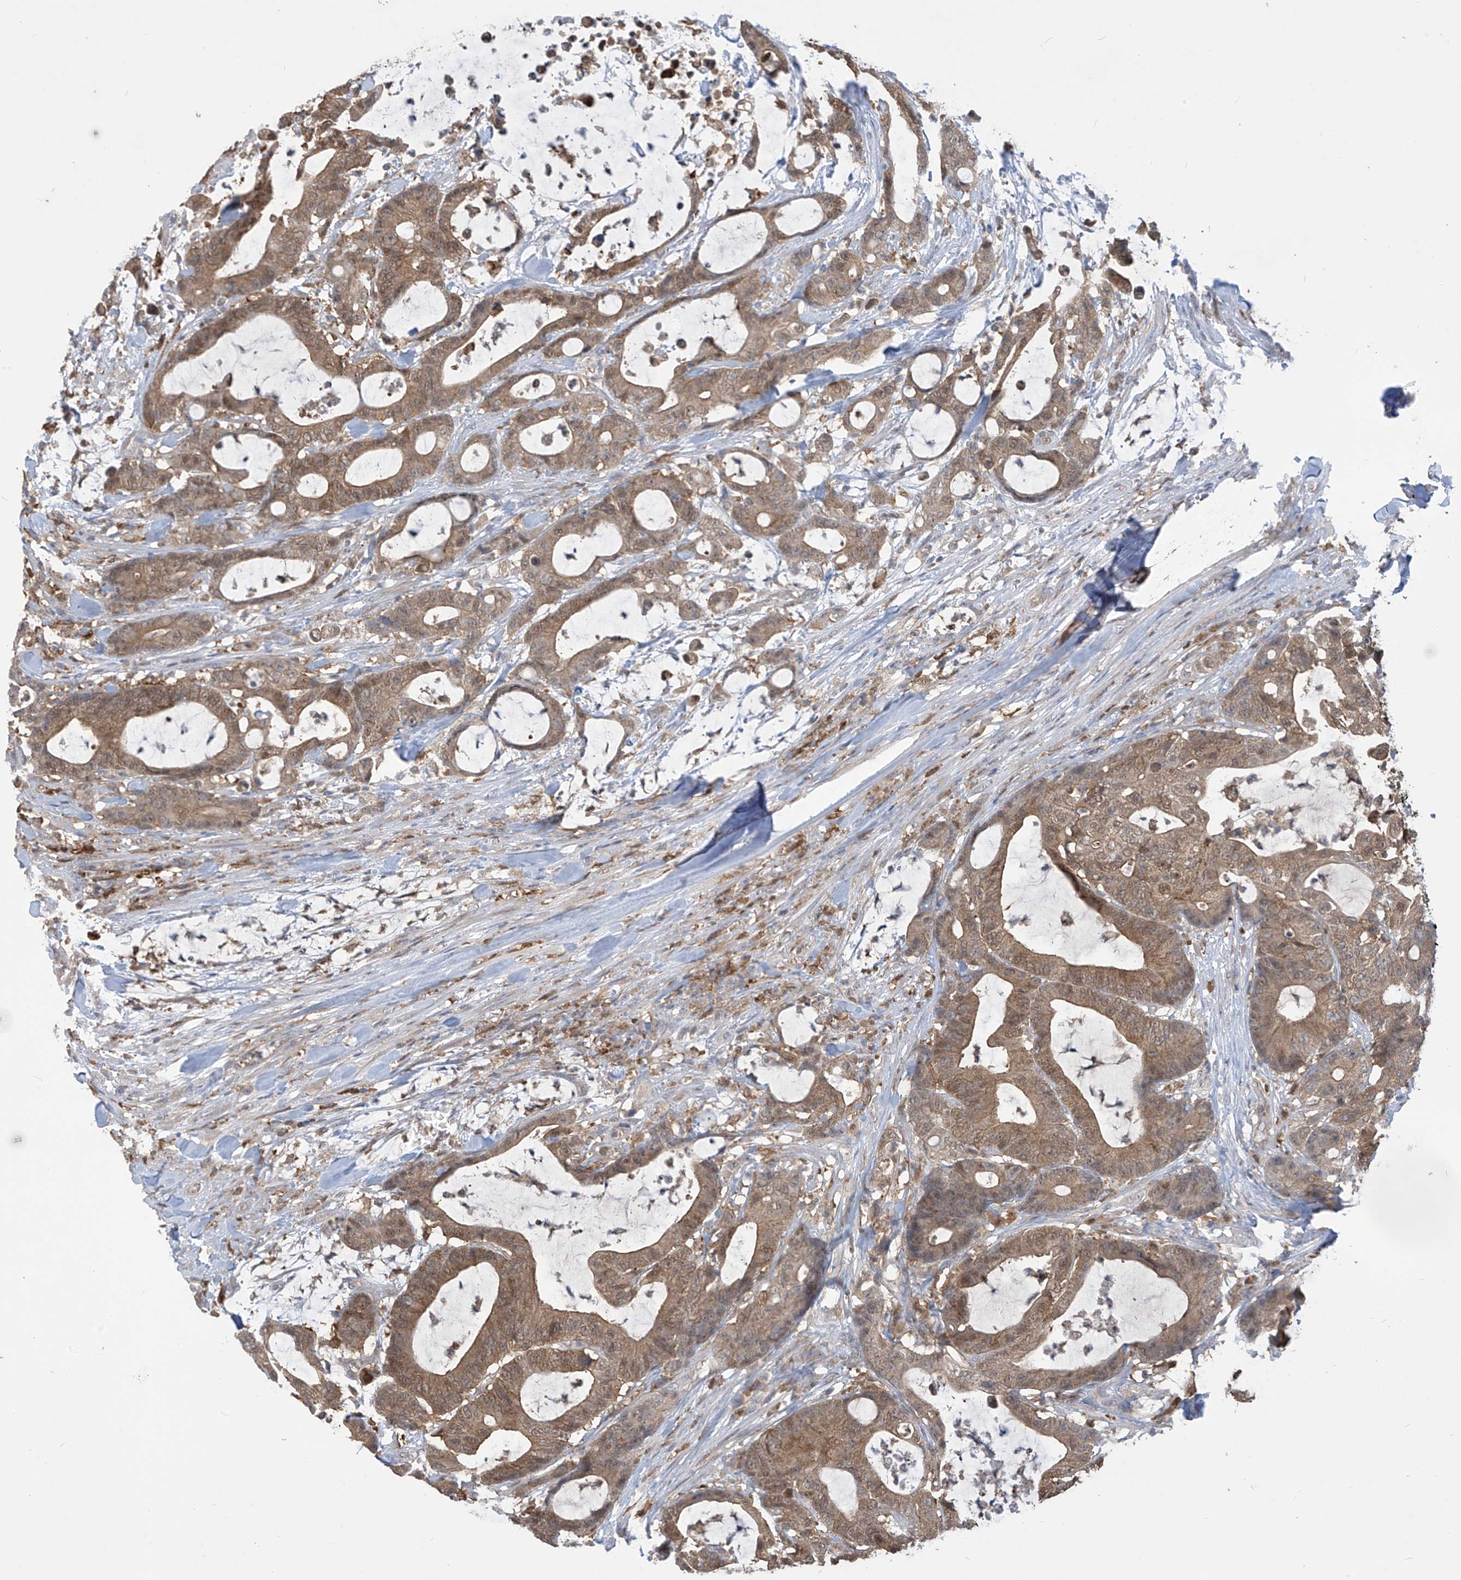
{"staining": {"intensity": "moderate", "quantity": ">75%", "location": "cytoplasmic/membranous,nuclear"}, "tissue": "colorectal cancer", "cell_type": "Tumor cells", "image_type": "cancer", "snomed": [{"axis": "morphology", "description": "Adenocarcinoma, NOS"}, {"axis": "topography", "description": "Colon"}], "caption": "Tumor cells demonstrate medium levels of moderate cytoplasmic/membranous and nuclear staining in about >75% of cells in adenocarcinoma (colorectal). (brown staining indicates protein expression, while blue staining denotes nuclei).", "gene": "IDH1", "patient": {"sex": "female", "age": 84}}